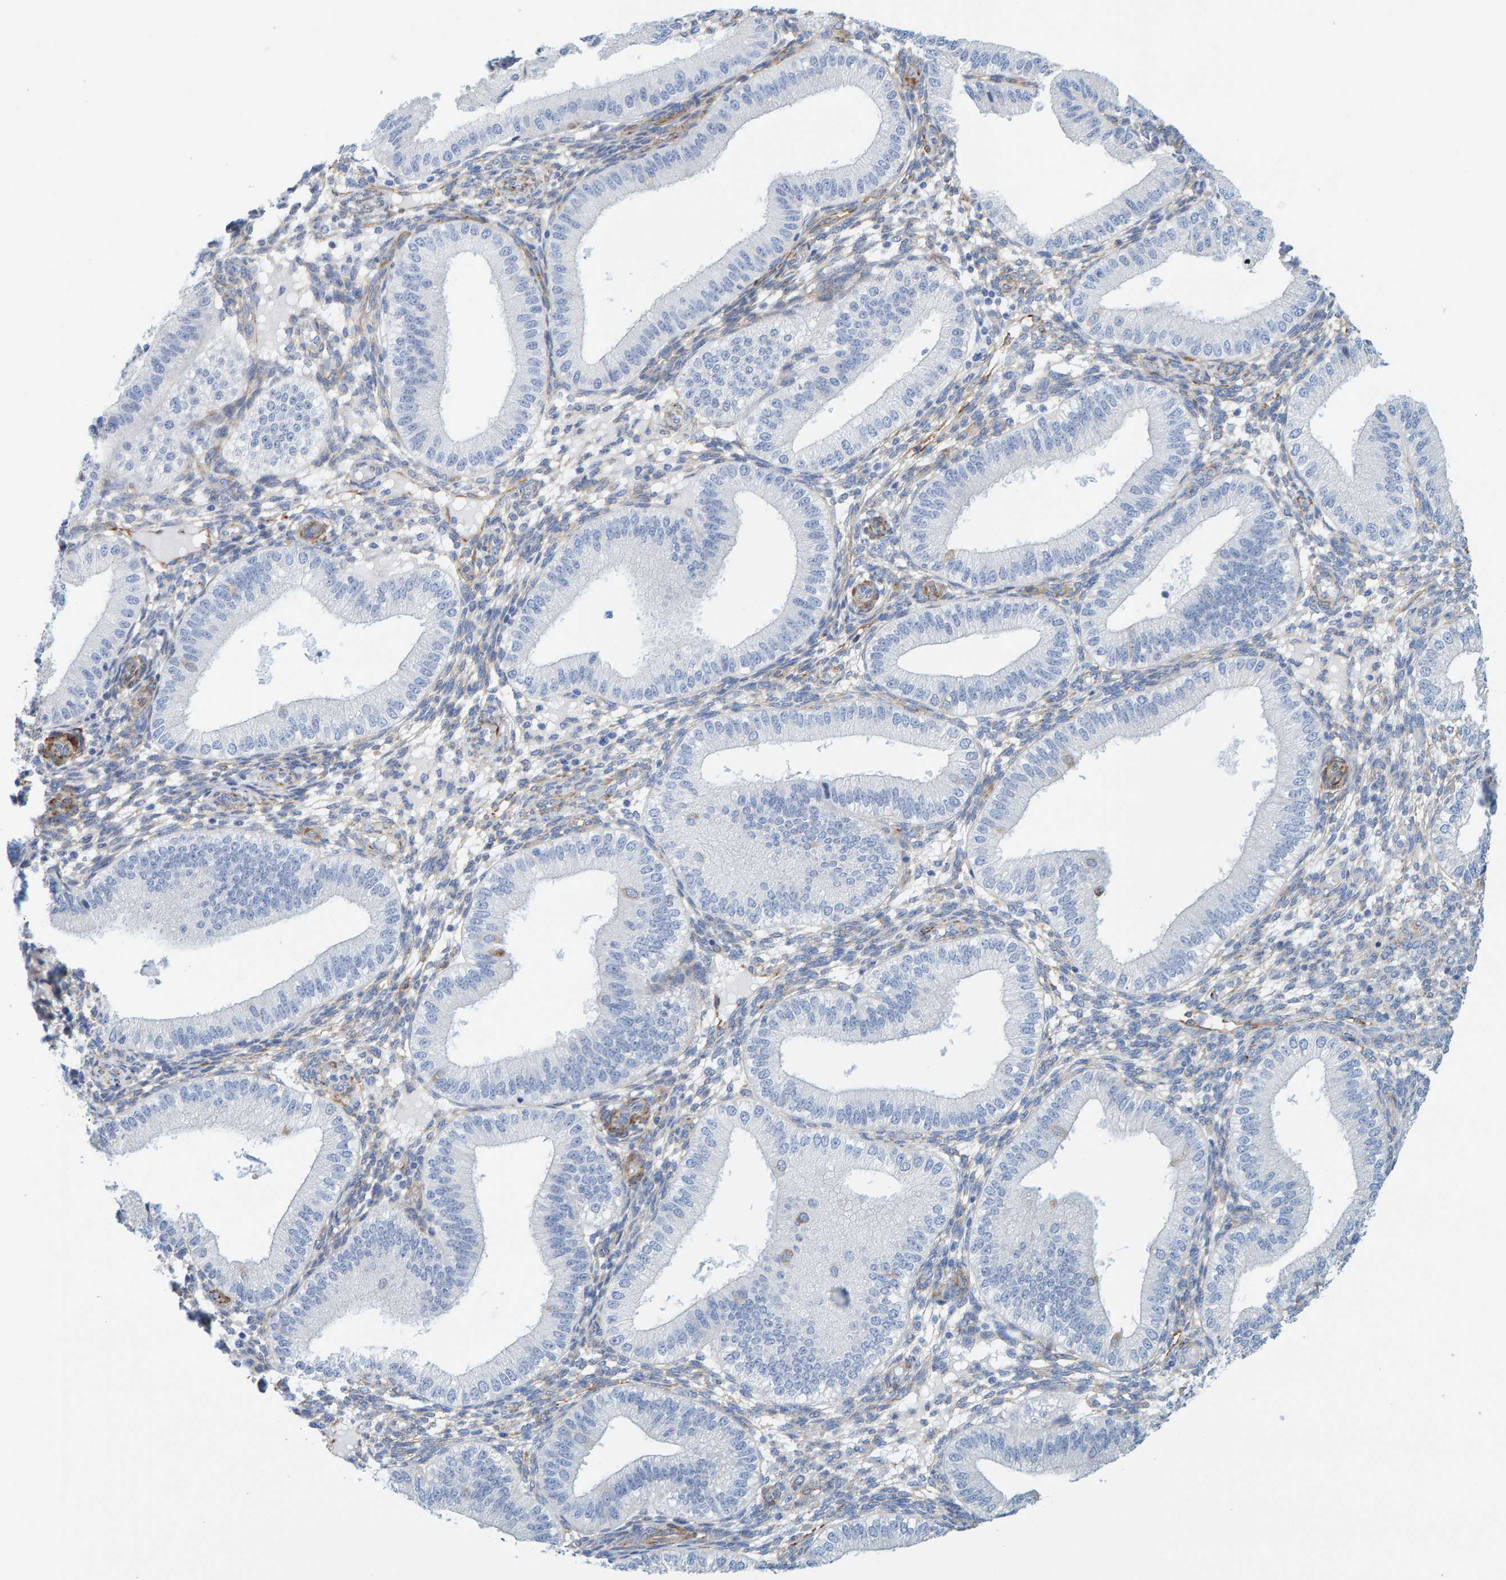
{"staining": {"intensity": "weak", "quantity": "<25%", "location": "cytoplasmic/membranous"}, "tissue": "endometrium", "cell_type": "Cells in endometrial stroma", "image_type": "normal", "snomed": [{"axis": "morphology", "description": "Normal tissue, NOS"}, {"axis": "topography", "description": "Endometrium"}], "caption": "Protein analysis of unremarkable endometrium demonstrates no significant expression in cells in endometrial stroma. (Immunohistochemistry, brightfield microscopy, high magnification).", "gene": "MAP1B", "patient": {"sex": "female", "age": 39}}